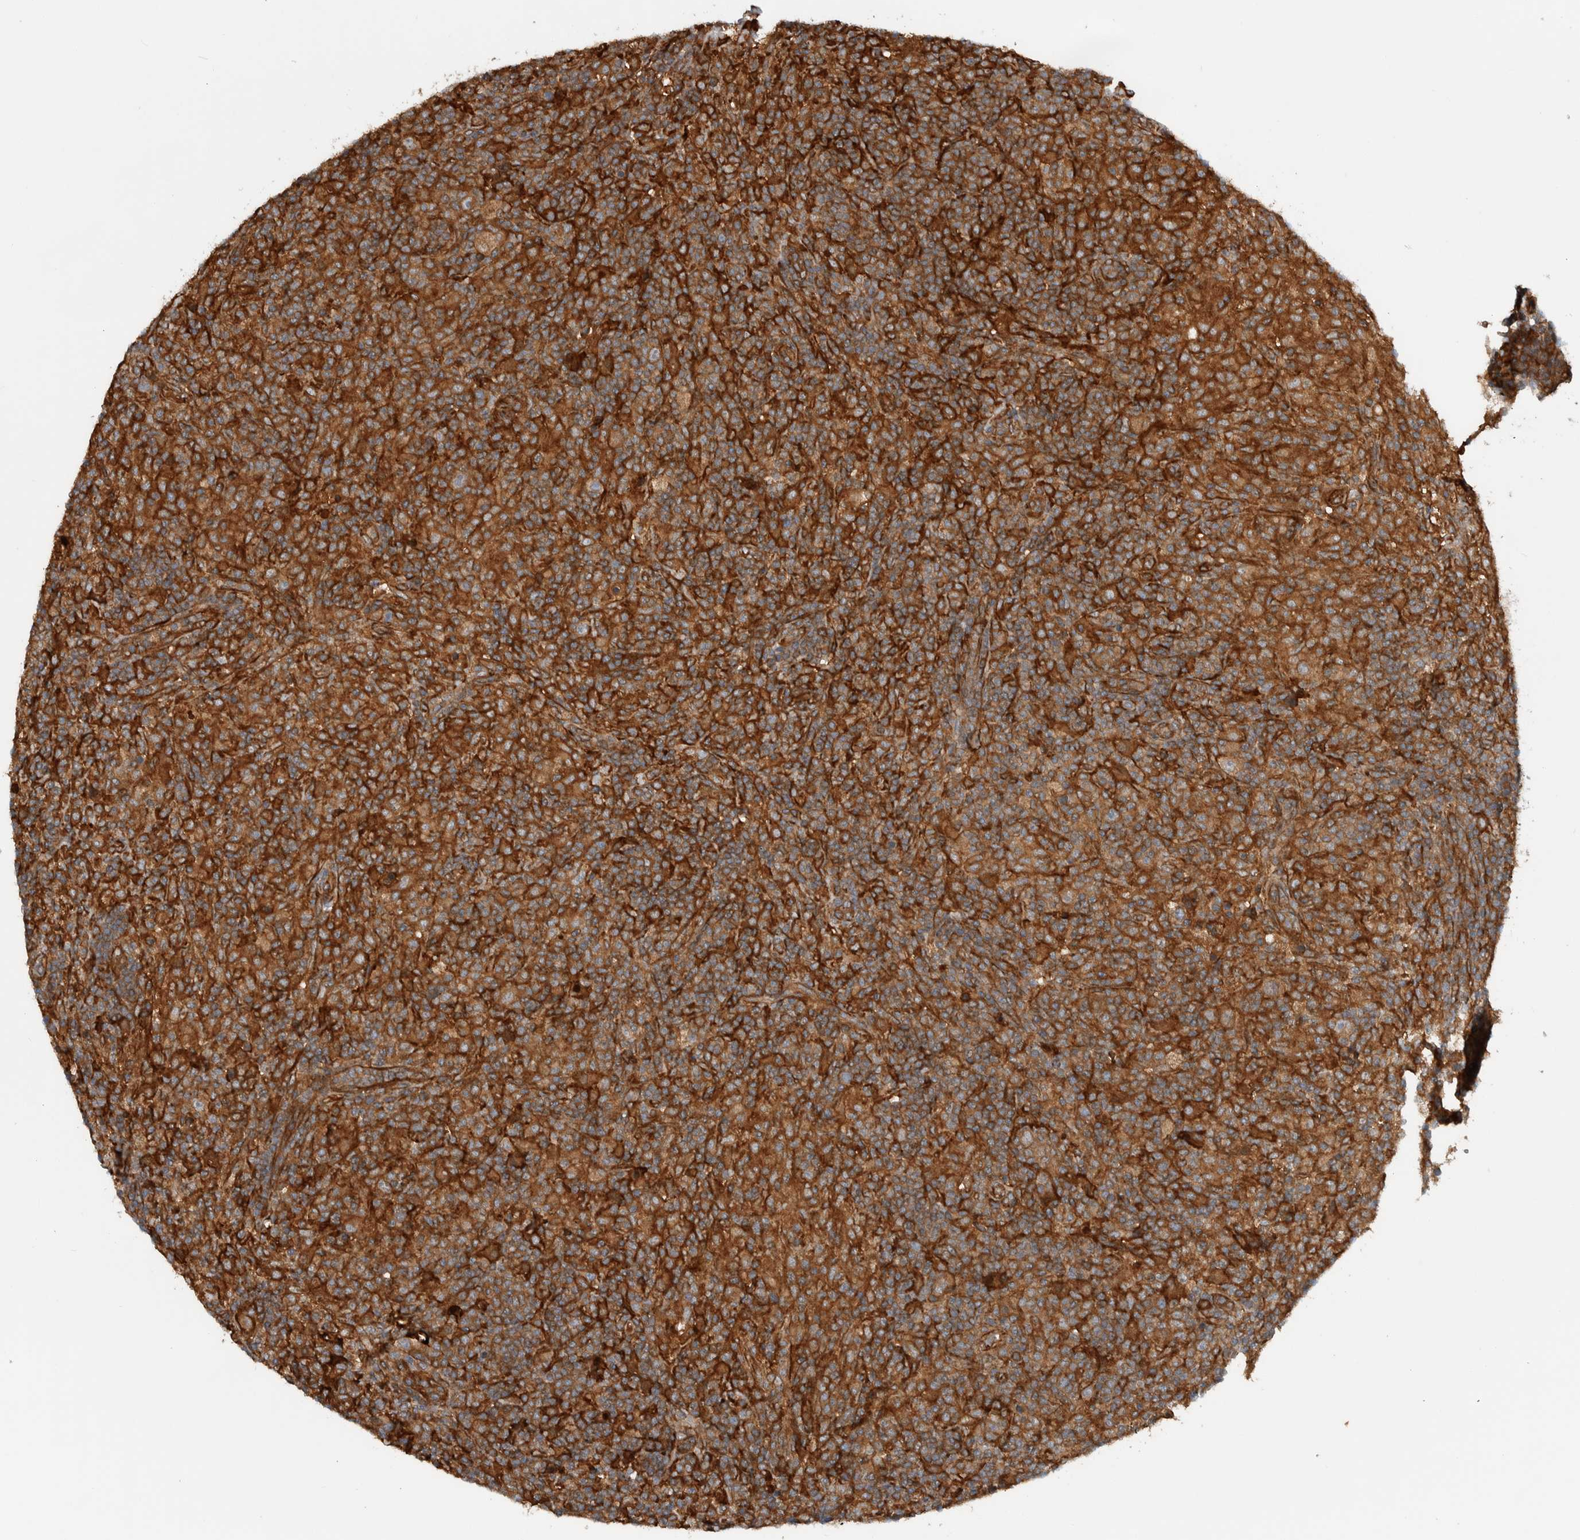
{"staining": {"intensity": "moderate", "quantity": ">75%", "location": "cytoplasmic/membranous"}, "tissue": "lymphoma", "cell_type": "Tumor cells", "image_type": "cancer", "snomed": [{"axis": "morphology", "description": "Hodgkin's disease, NOS"}, {"axis": "topography", "description": "Lymph node"}], "caption": "Hodgkin's disease tissue demonstrates moderate cytoplasmic/membranous positivity in about >75% of tumor cells", "gene": "MPRIP", "patient": {"sex": "male", "age": 70}}